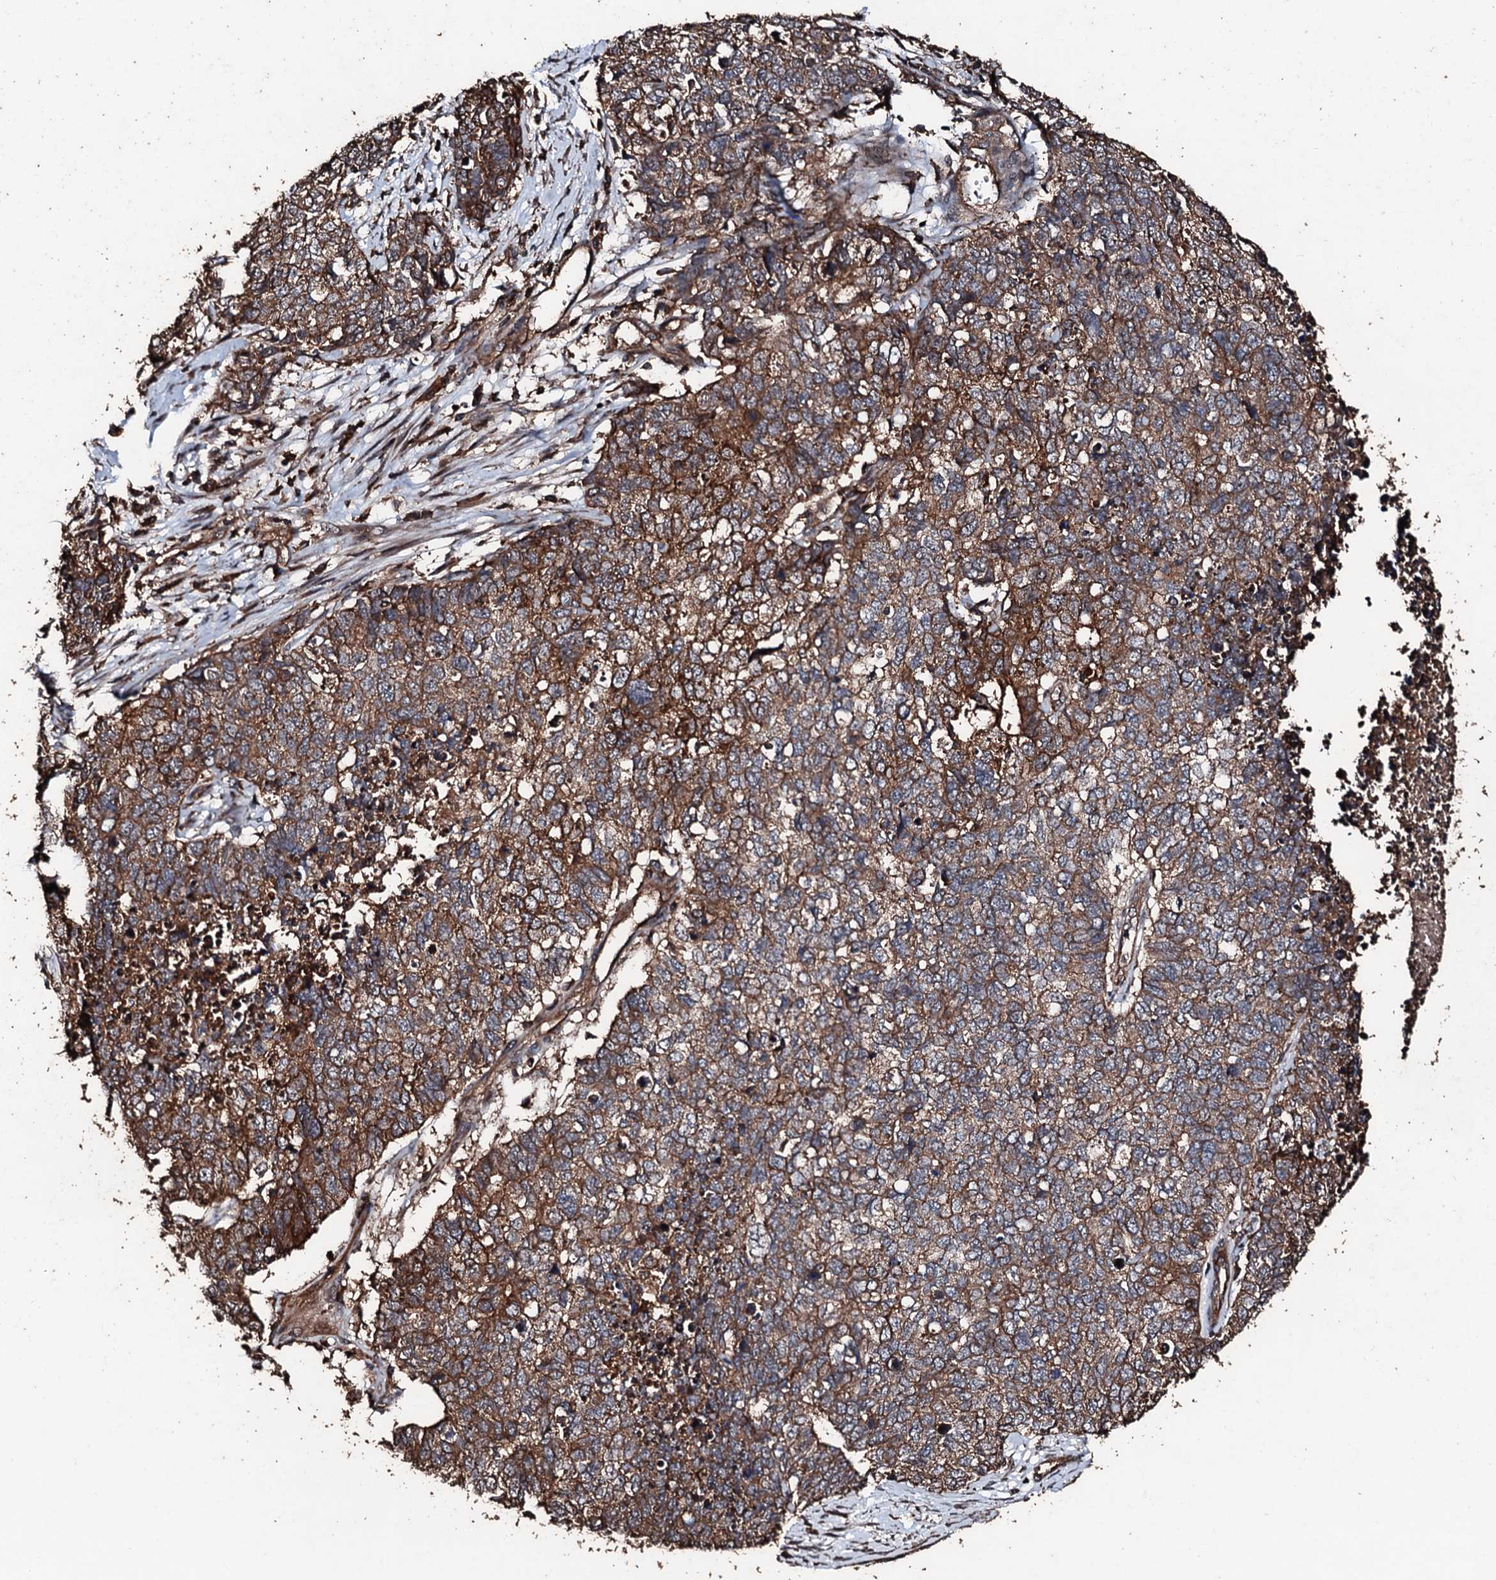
{"staining": {"intensity": "moderate", "quantity": ">75%", "location": "cytoplasmic/membranous"}, "tissue": "cervical cancer", "cell_type": "Tumor cells", "image_type": "cancer", "snomed": [{"axis": "morphology", "description": "Squamous cell carcinoma, NOS"}, {"axis": "topography", "description": "Cervix"}], "caption": "Immunohistochemistry (DAB) staining of cervical cancer (squamous cell carcinoma) exhibits moderate cytoplasmic/membranous protein positivity in approximately >75% of tumor cells.", "gene": "KIF18A", "patient": {"sex": "female", "age": 63}}